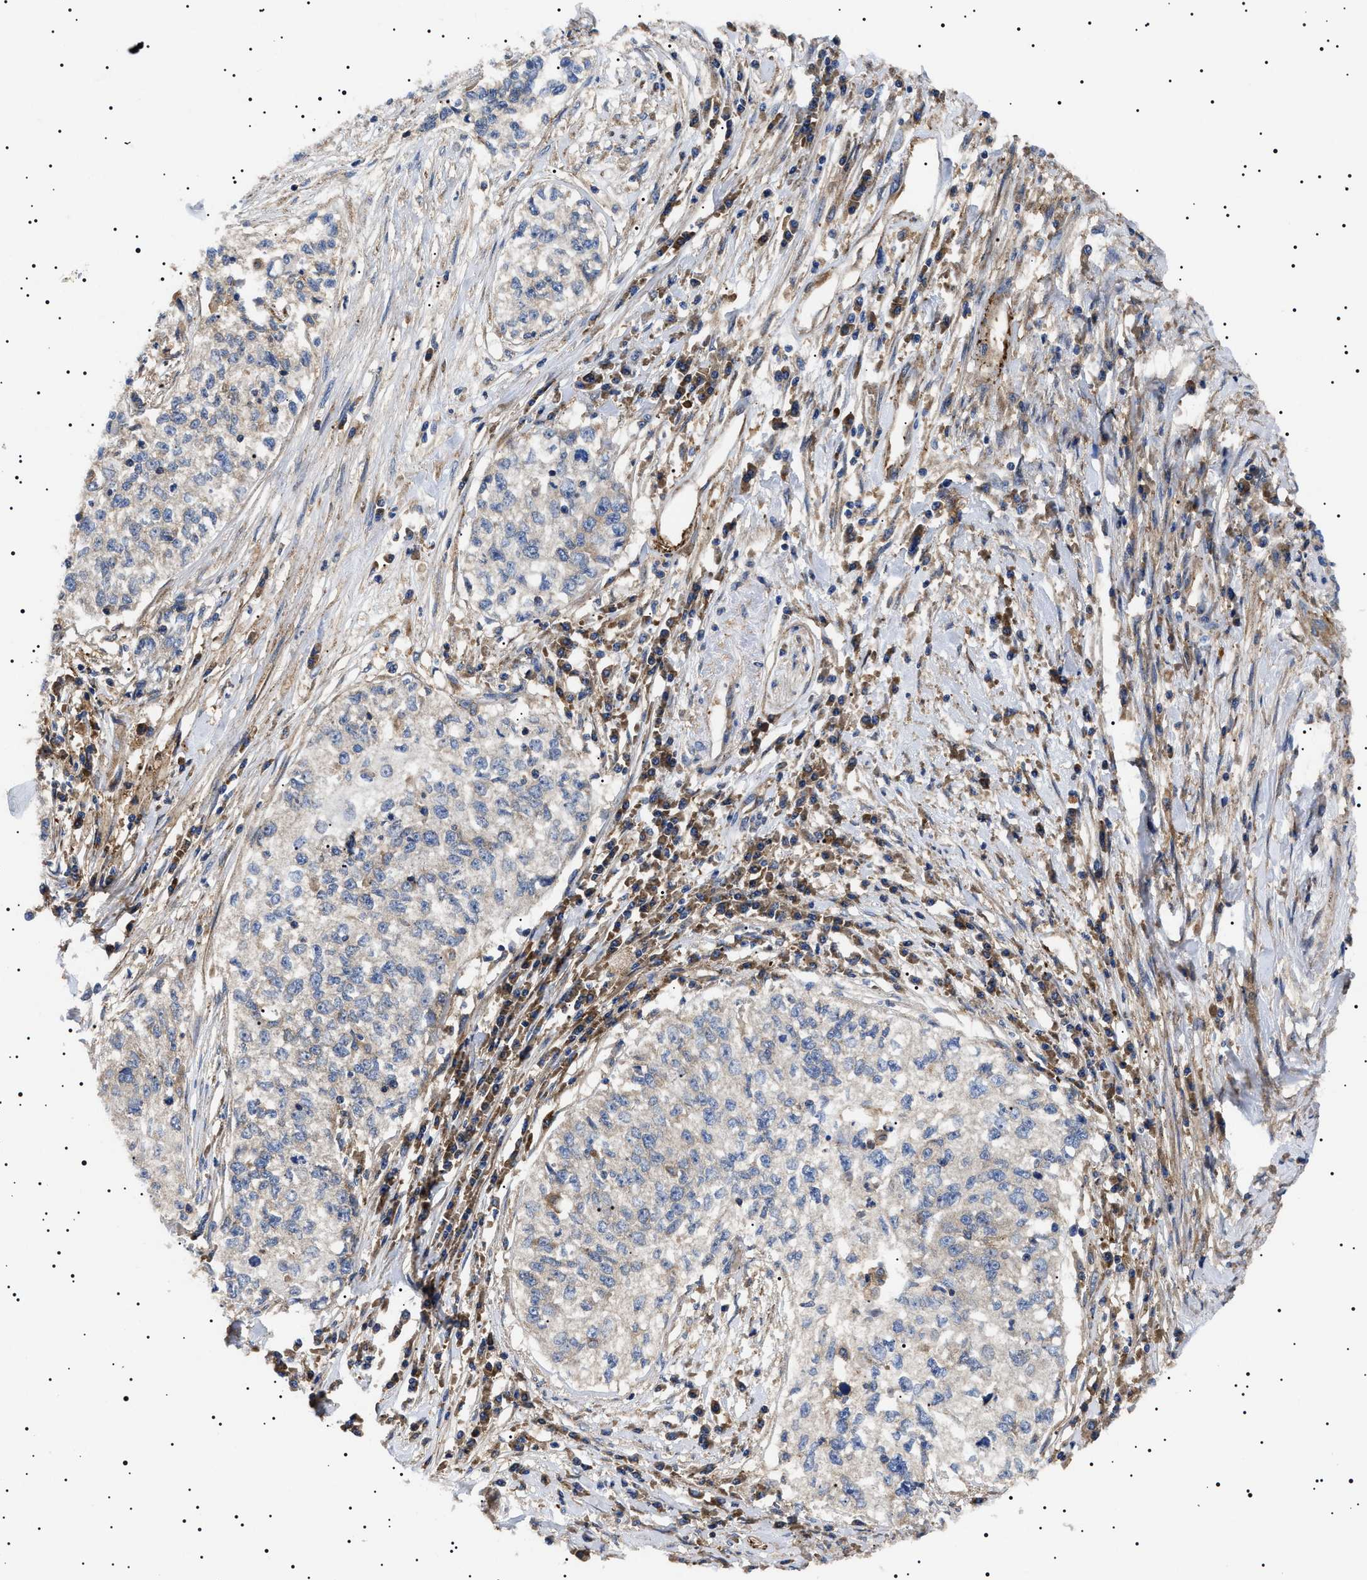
{"staining": {"intensity": "negative", "quantity": "none", "location": "none"}, "tissue": "cervical cancer", "cell_type": "Tumor cells", "image_type": "cancer", "snomed": [{"axis": "morphology", "description": "Squamous cell carcinoma, NOS"}, {"axis": "topography", "description": "Cervix"}], "caption": "Tumor cells show no significant protein staining in cervical cancer (squamous cell carcinoma).", "gene": "TPP2", "patient": {"sex": "female", "age": 57}}